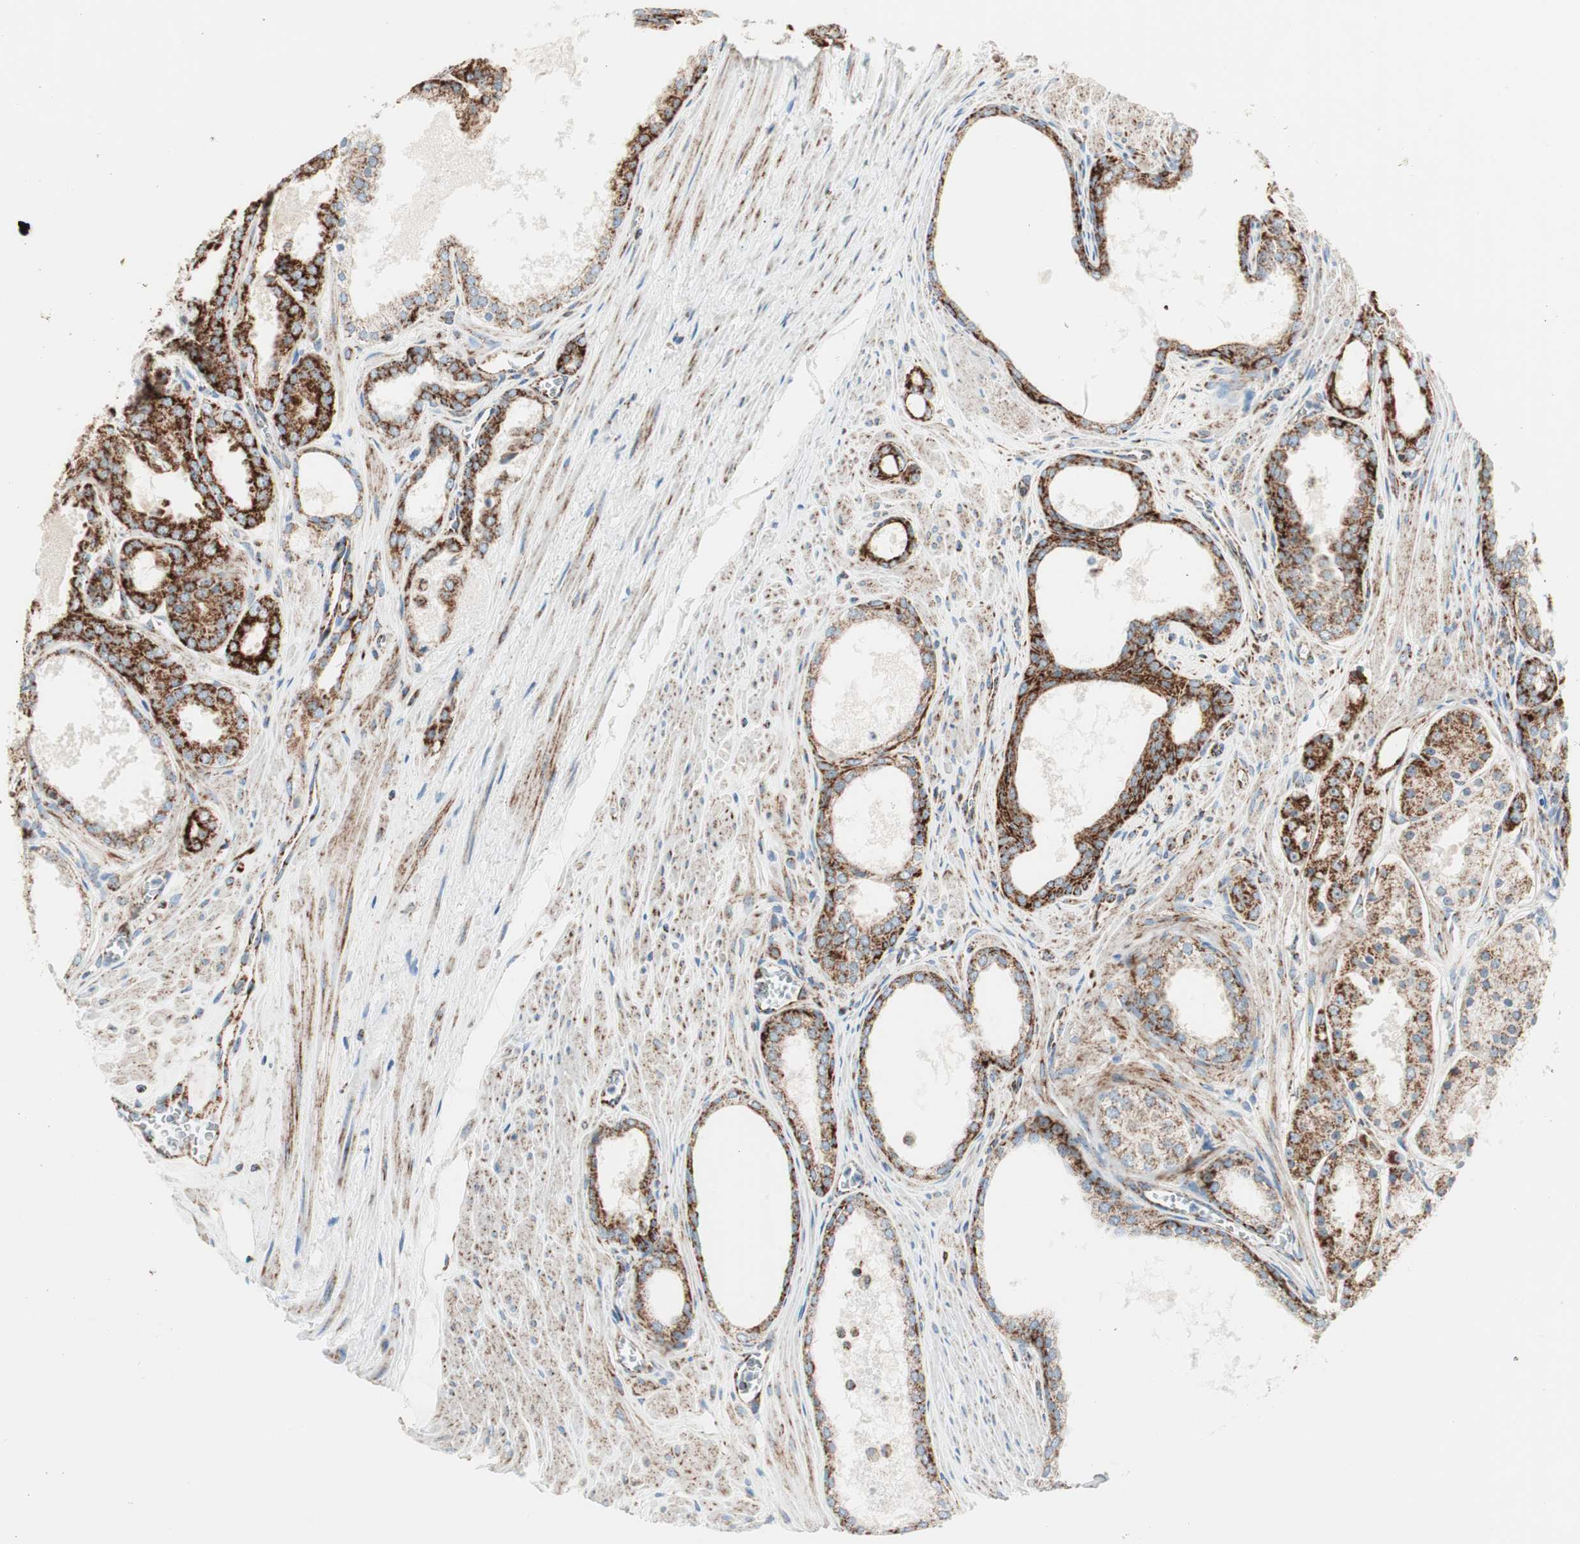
{"staining": {"intensity": "strong", "quantity": ">75%", "location": "cytoplasmic/membranous"}, "tissue": "prostate cancer", "cell_type": "Tumor cells", "image_type": "cancer", "snomed": [{"axis": "morphology", "description": "Adenocarcinoma, Low grade"}, {"axis": "topography", "description": "Prostate"}], "caption": "Immunohistochemistry (IHC) histopathology image of prostate adenocarcinoma (low-grade) stained for a protein (brown), which shows high levels of strong cytoplasmic/membranous positivity in approximately >75% of tumor cells.", "gene": "TOMM20", "patient": {"sex": "male", "age": 57}}